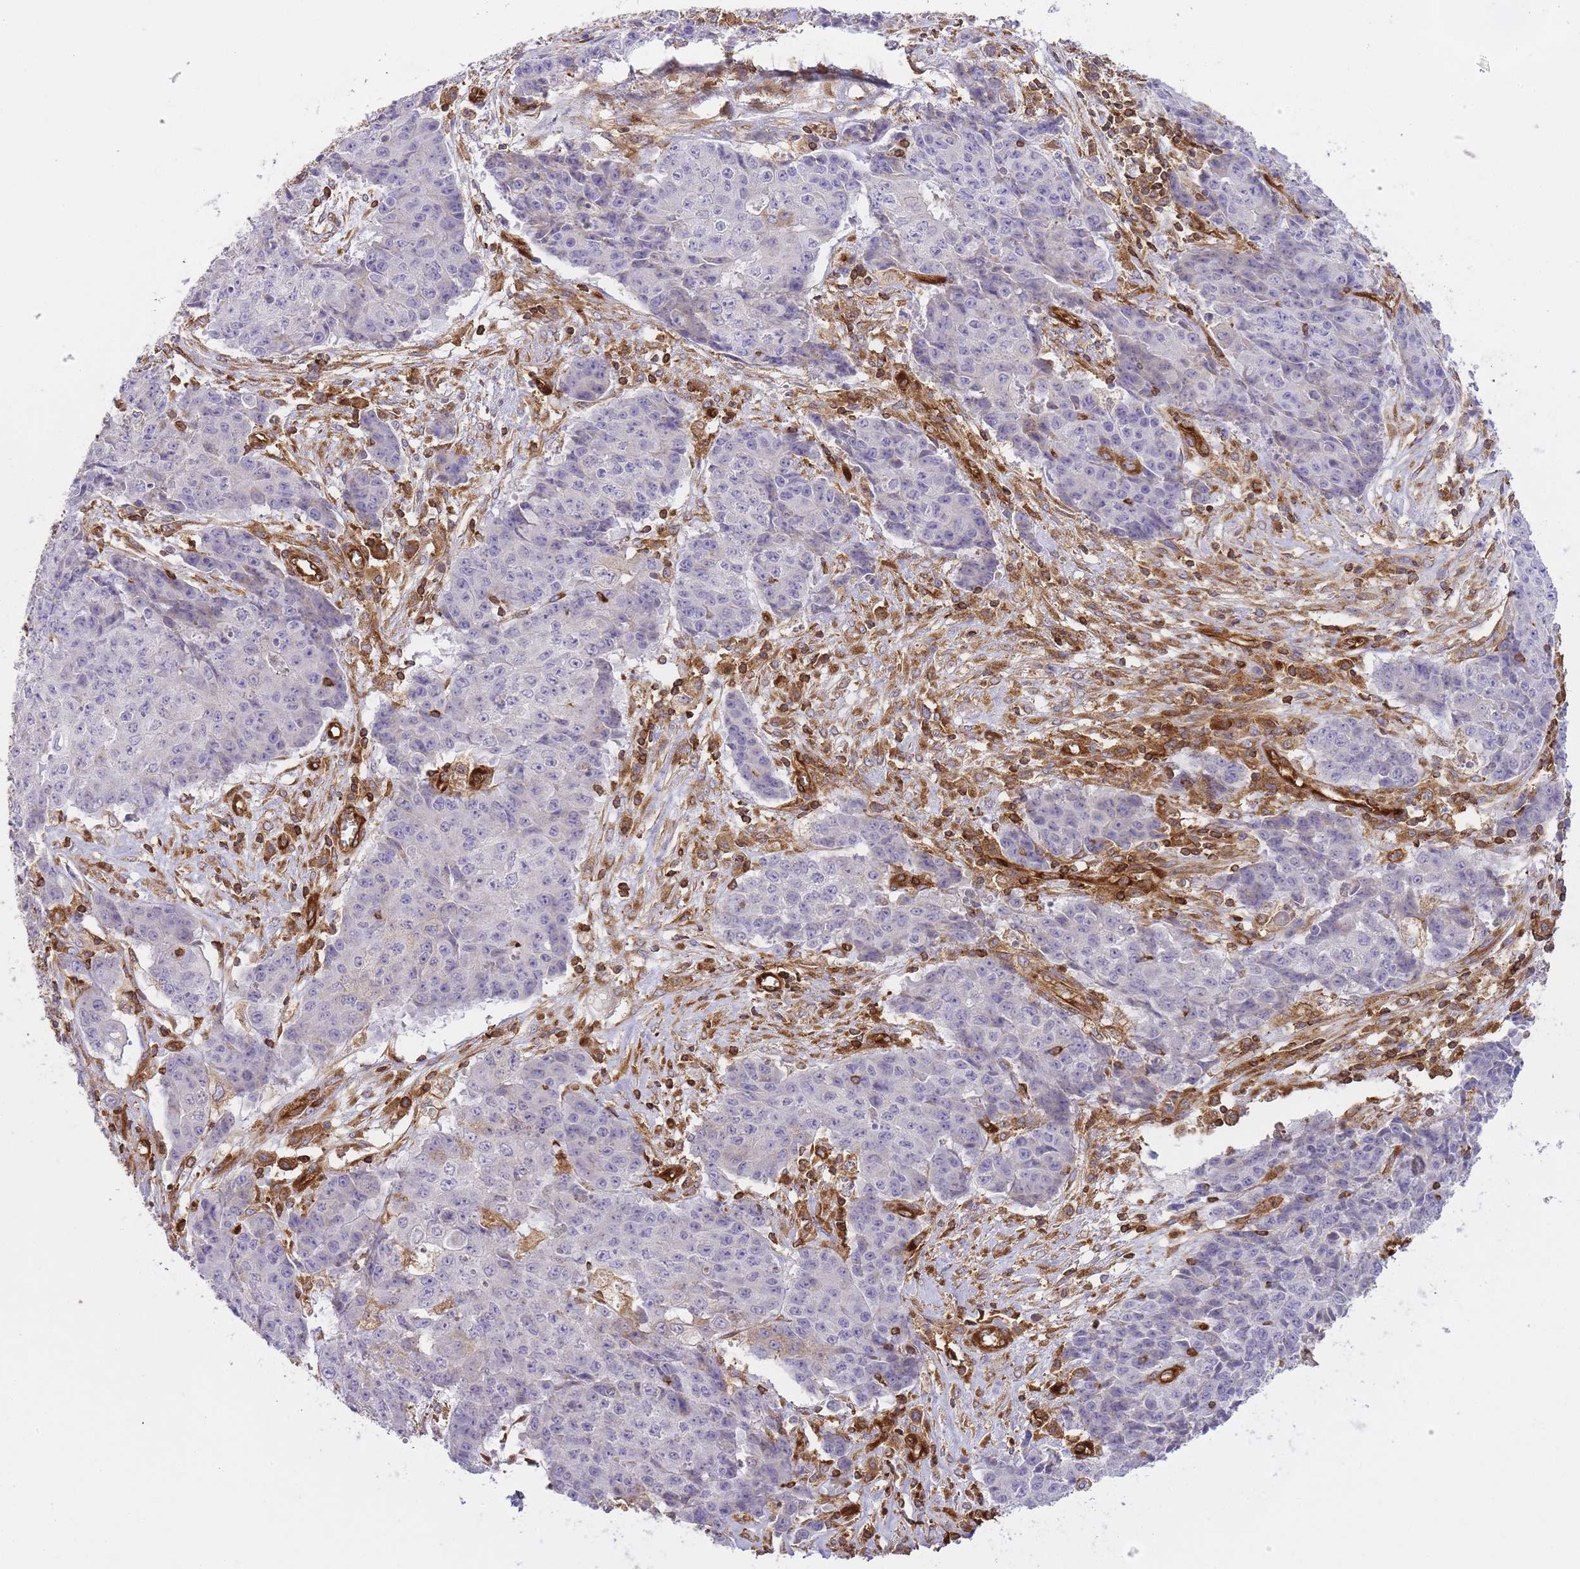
{"staining": {"intensity": "negative", "quantity": "none", "location": "none"}, "tissue": "ovarian cancer", "cell_type": "Tumor cells", "image_type": "cancer", "snomed": [{"axis": "morphology", "description": "Carcinoma, endometroid"}, {"axis": "topography", "description": "Ovary"}], "caption": "IHC histopathology image of ovarian cancer stained for a protein (brown), which exhibits no positivity in tumor cells.", "gene": "MSN", "patient": {"sex": "female", "age": 42}}